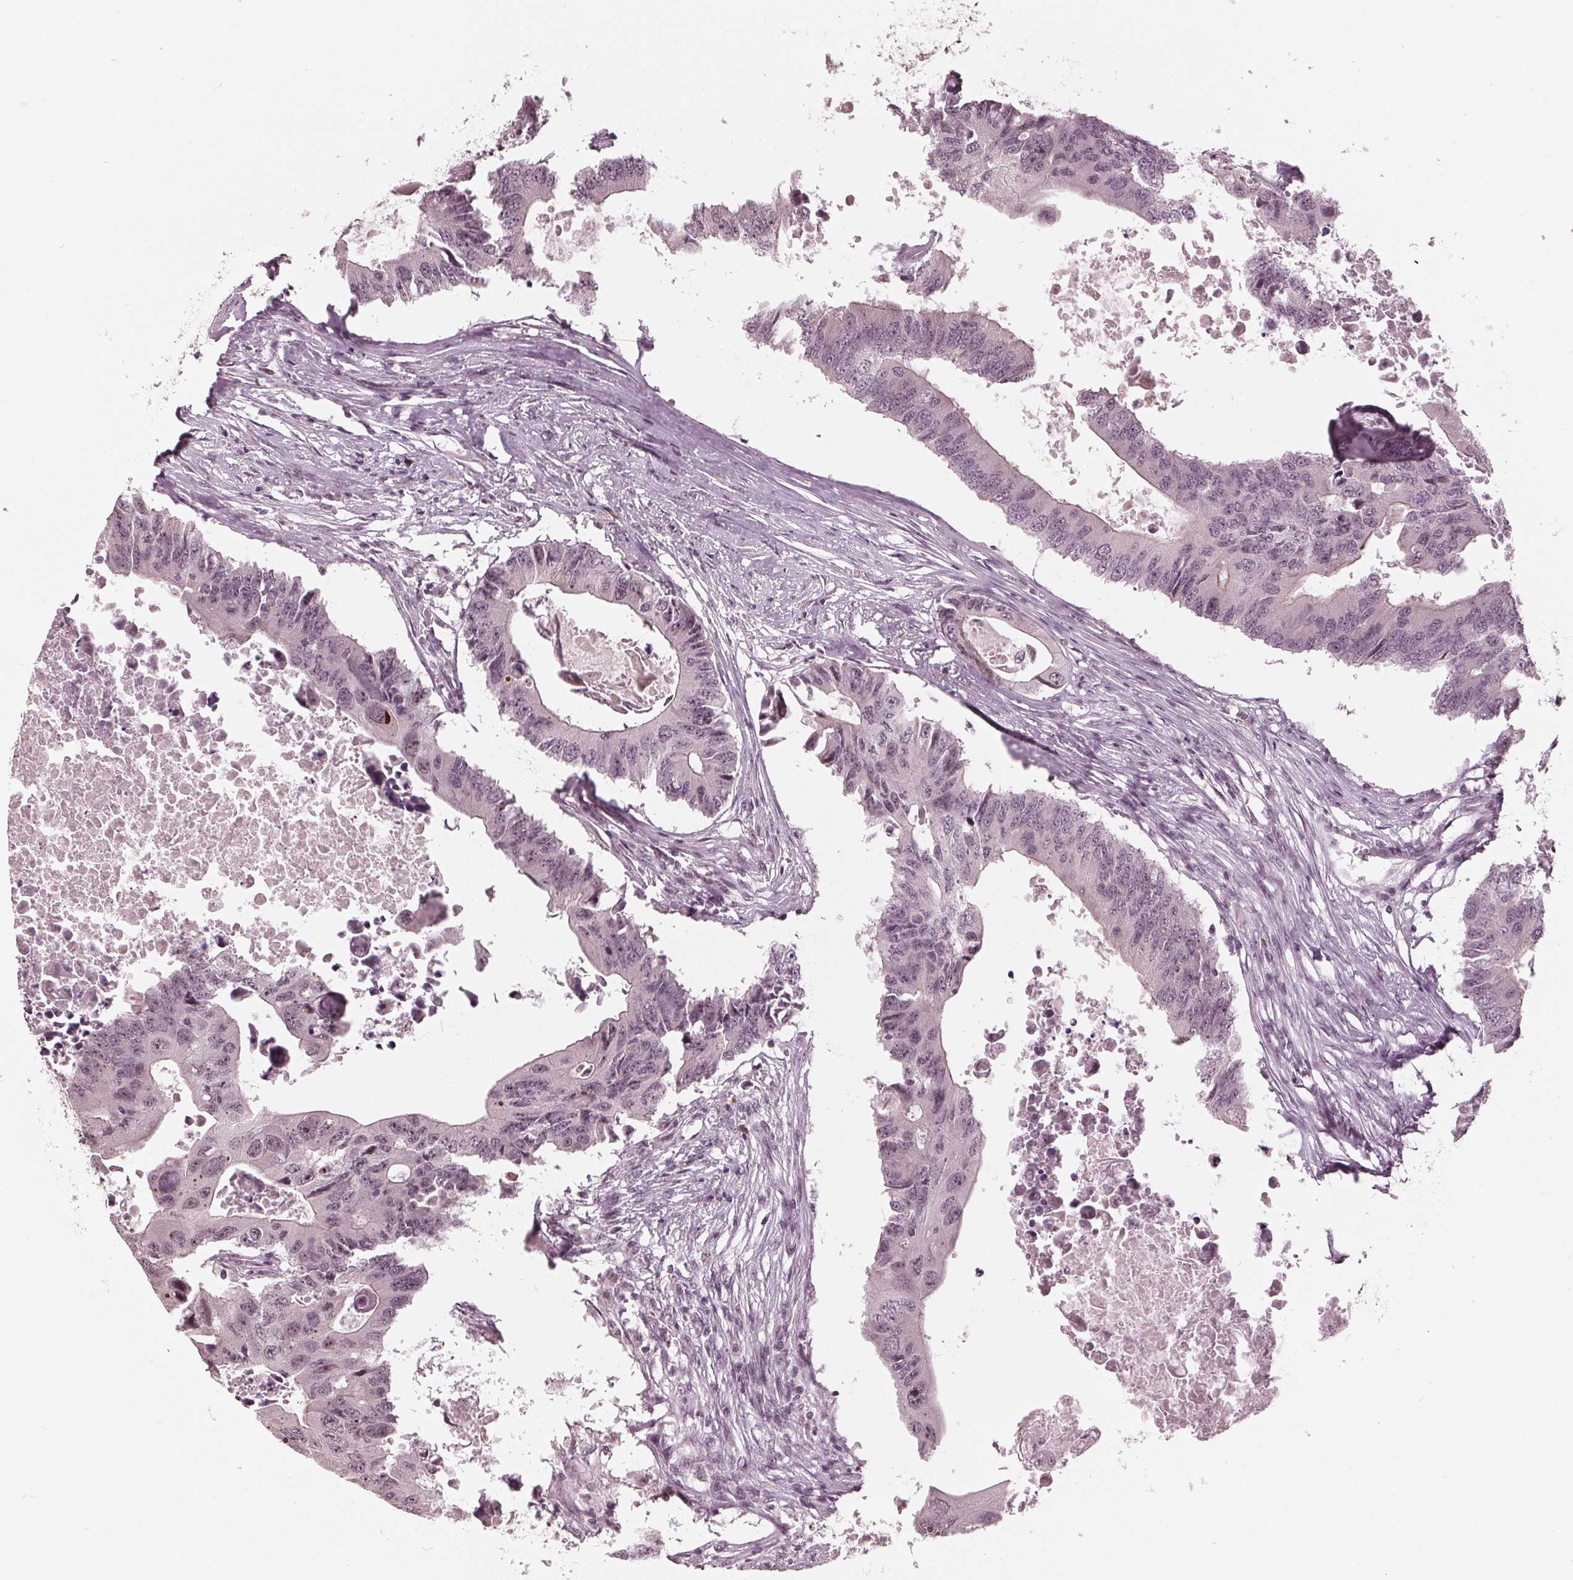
{"staining": {"intensity": "weak", "quantity": "<25%", "location": "nuclear"}, "tissue": "colorectal cancer", "cell_type": "Tumor cells", "image_type": "cancer", "snomed": [{"axis": "morphology", "description": "Adenocarcinoma, NOS"}, {"axis": "topography", "description": "Colon"}], "caption": "Immunohistochemistry (IHC) of human colorectal cancer reveals no staining in tumor cells.", "gene": "SLX4", "patient": {"sex": "male", "age": 71}}